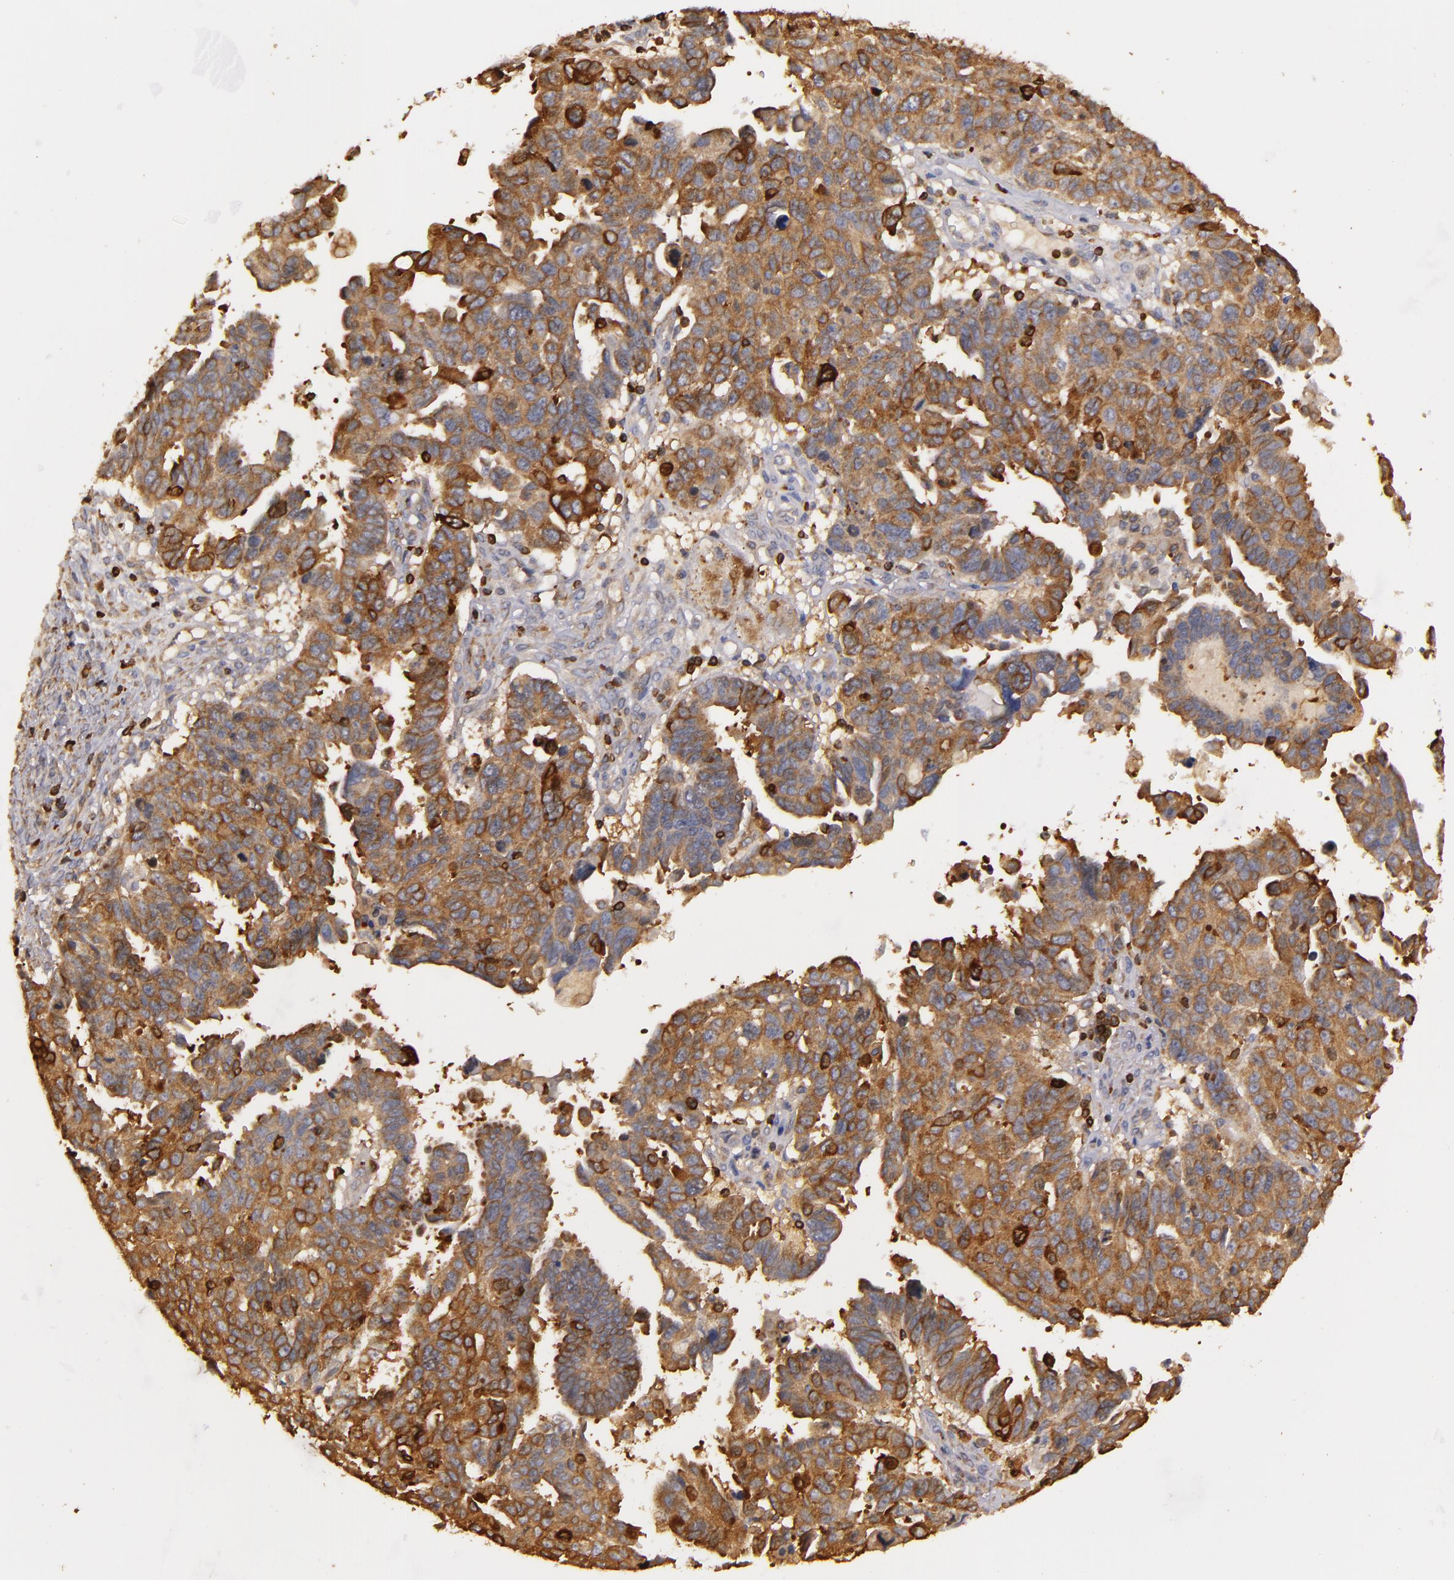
{"staining": {"intensity": "strong", "quantity": ">75%", "location": "cytoplasmic/membranous"}, "tissue": "ovarian cancer", "cell_type": "Tumor cells", "image_type": "cancer", "snomed": [{"axis": "morphology", "description": "Carcinoma, endometroid"}, {"axis": "morphology", "description": "Cystadenocarcinoma, serous, NOS"}, {"axis": "topography", "description": "Ovary"}], "caption": "Immunohistochemical staining of human ovarian serous cystadenocarcinoma exhibits strong cytoplasmic/membranous protein expression in about >75% of tumor cells. (brown staining indicates protein expression, while blue staining denotes nuclei).", "gene": "SLC9A3R1", "patient": {"sex": "female", "age": 45}}